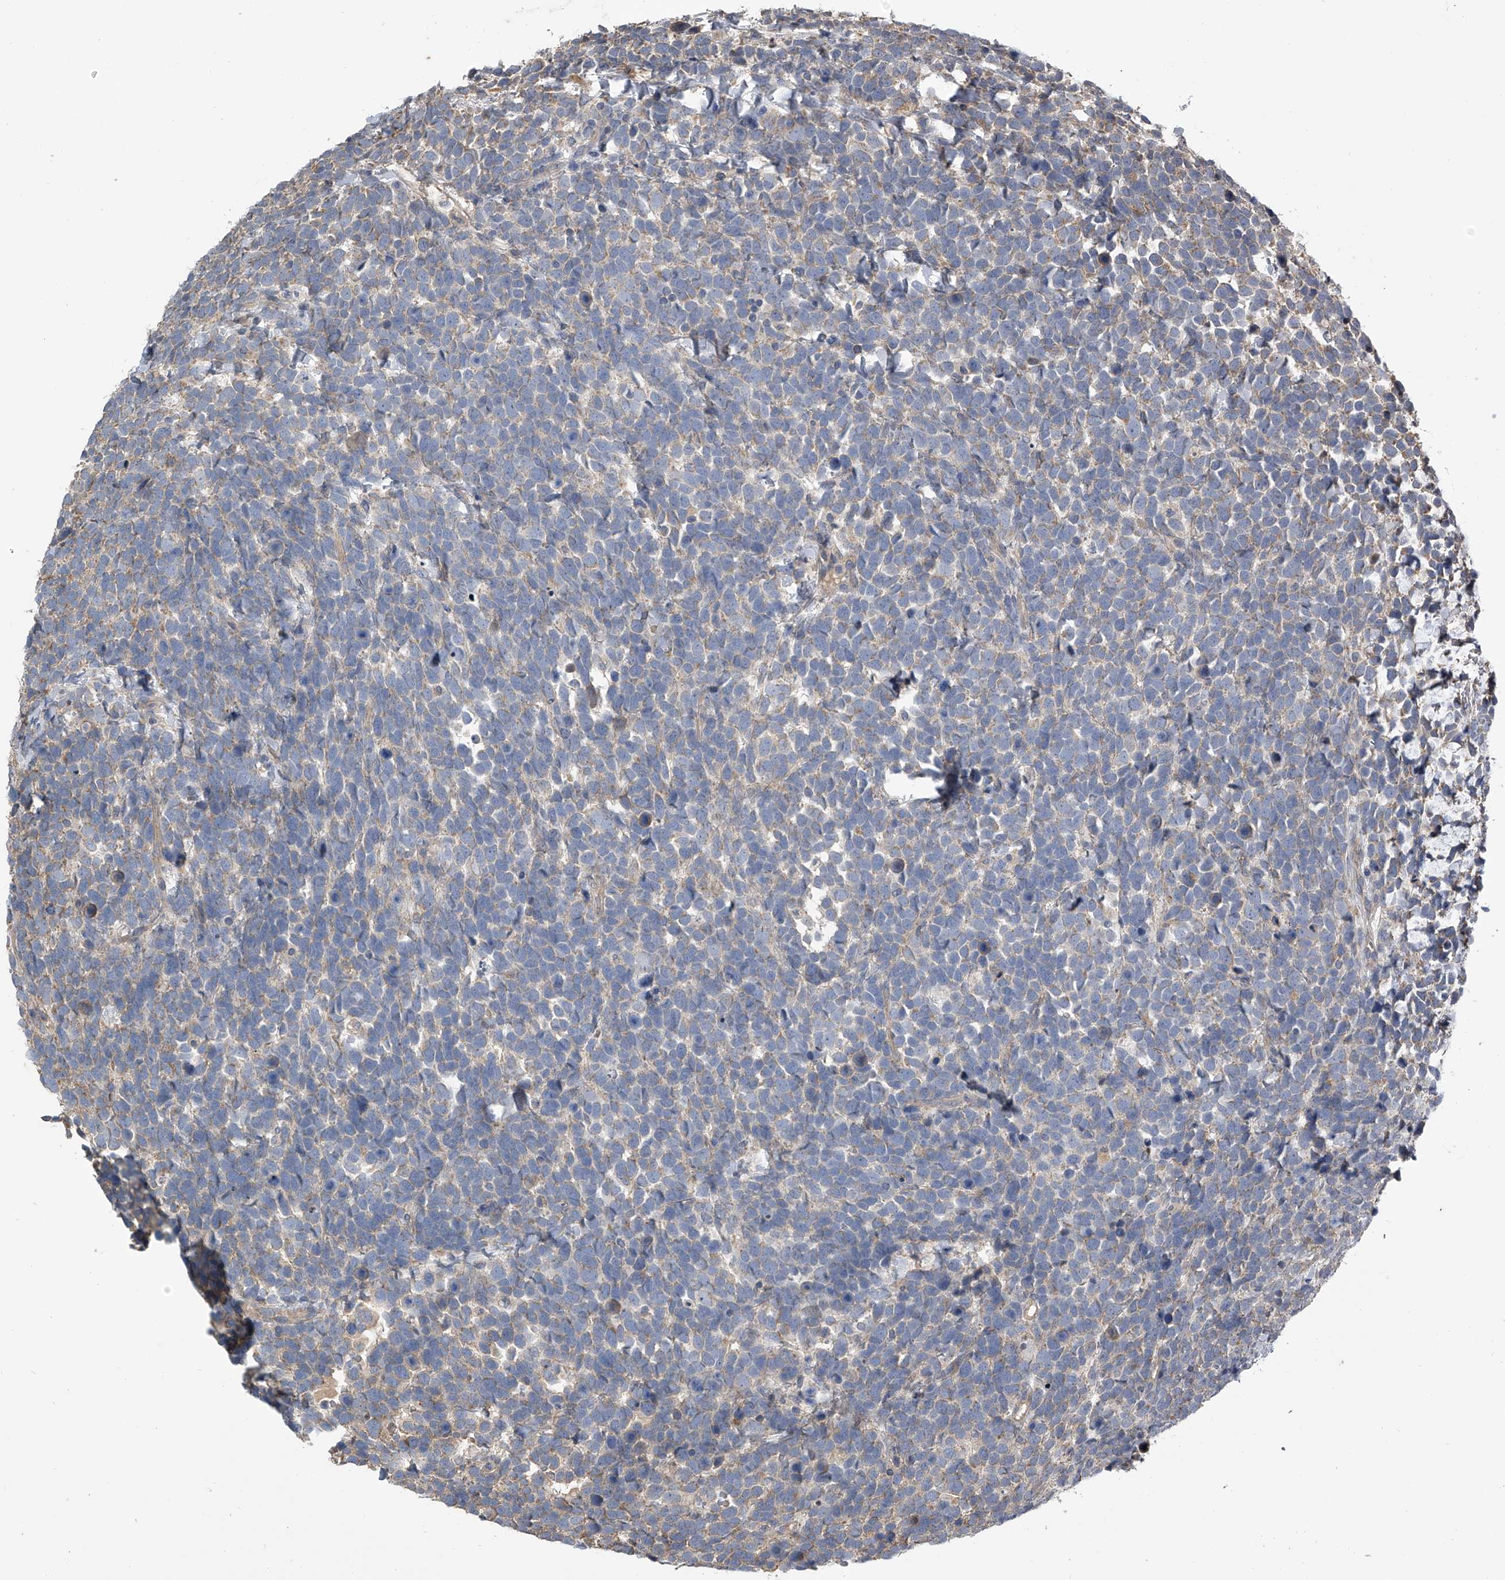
{"staining": {"intensity": "moderate", "quantity": "<25%", "location": "cytoplasmic/membranous"}, "tissue": "urothelial cancer", "cell_type": "Tumor cells", "image_type": "cancer", "snomed": [{"axis": "morphology", "description": "Urothelial carcinoma, High grade"}, {"axis": "topography", "description": "Urinary bladder"}], "caption": "Urothelial cancer stained with immunohistochemistry (IHC) displays moderate cytoplasmic/membranous staining in about <25% of tumor cells. Immunohistochemistry (ihc) stains the protein of interest in brown and the nuclei are stained blue.", "gene": "NFS1", "patient": {"sex": "female", "age": 82}}